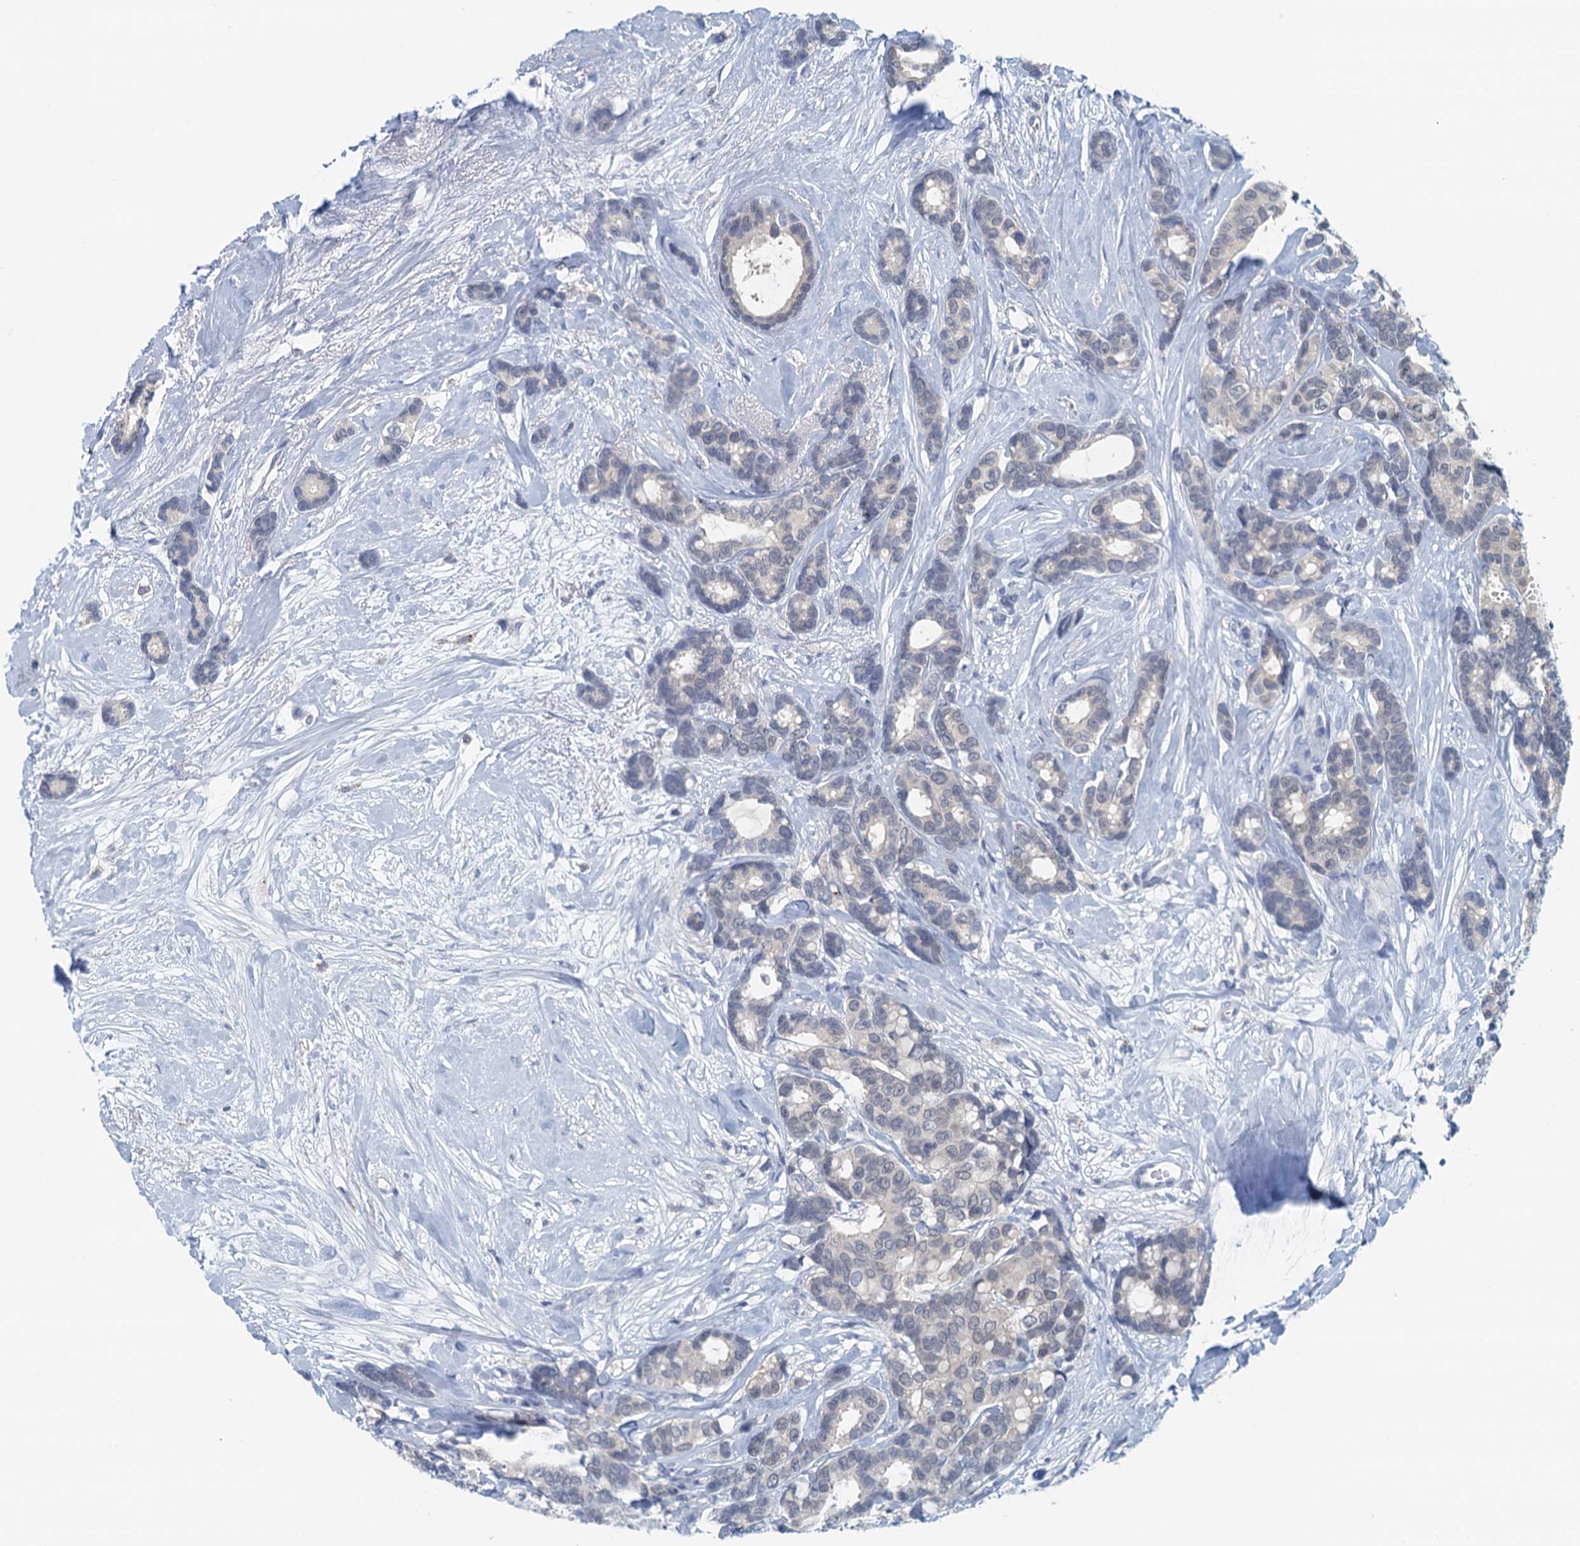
{"staining": {"intensity": "negative", "quantity": "none", "location": "none"}, "tissue": "breast cancer", "cell_type": "Tumor cells", "image_type": "cancer", "snomed": [{"axis": "morphology", "description": "Duct carcinoma"}, {"axis": "topography", "description": "Breast"}], "caption": "Histopathology image shows no significant protein positivity in tumor cells of breast cancer.", "gene": "NUBP2", "patient": {"sex": "female", "age": 87}}